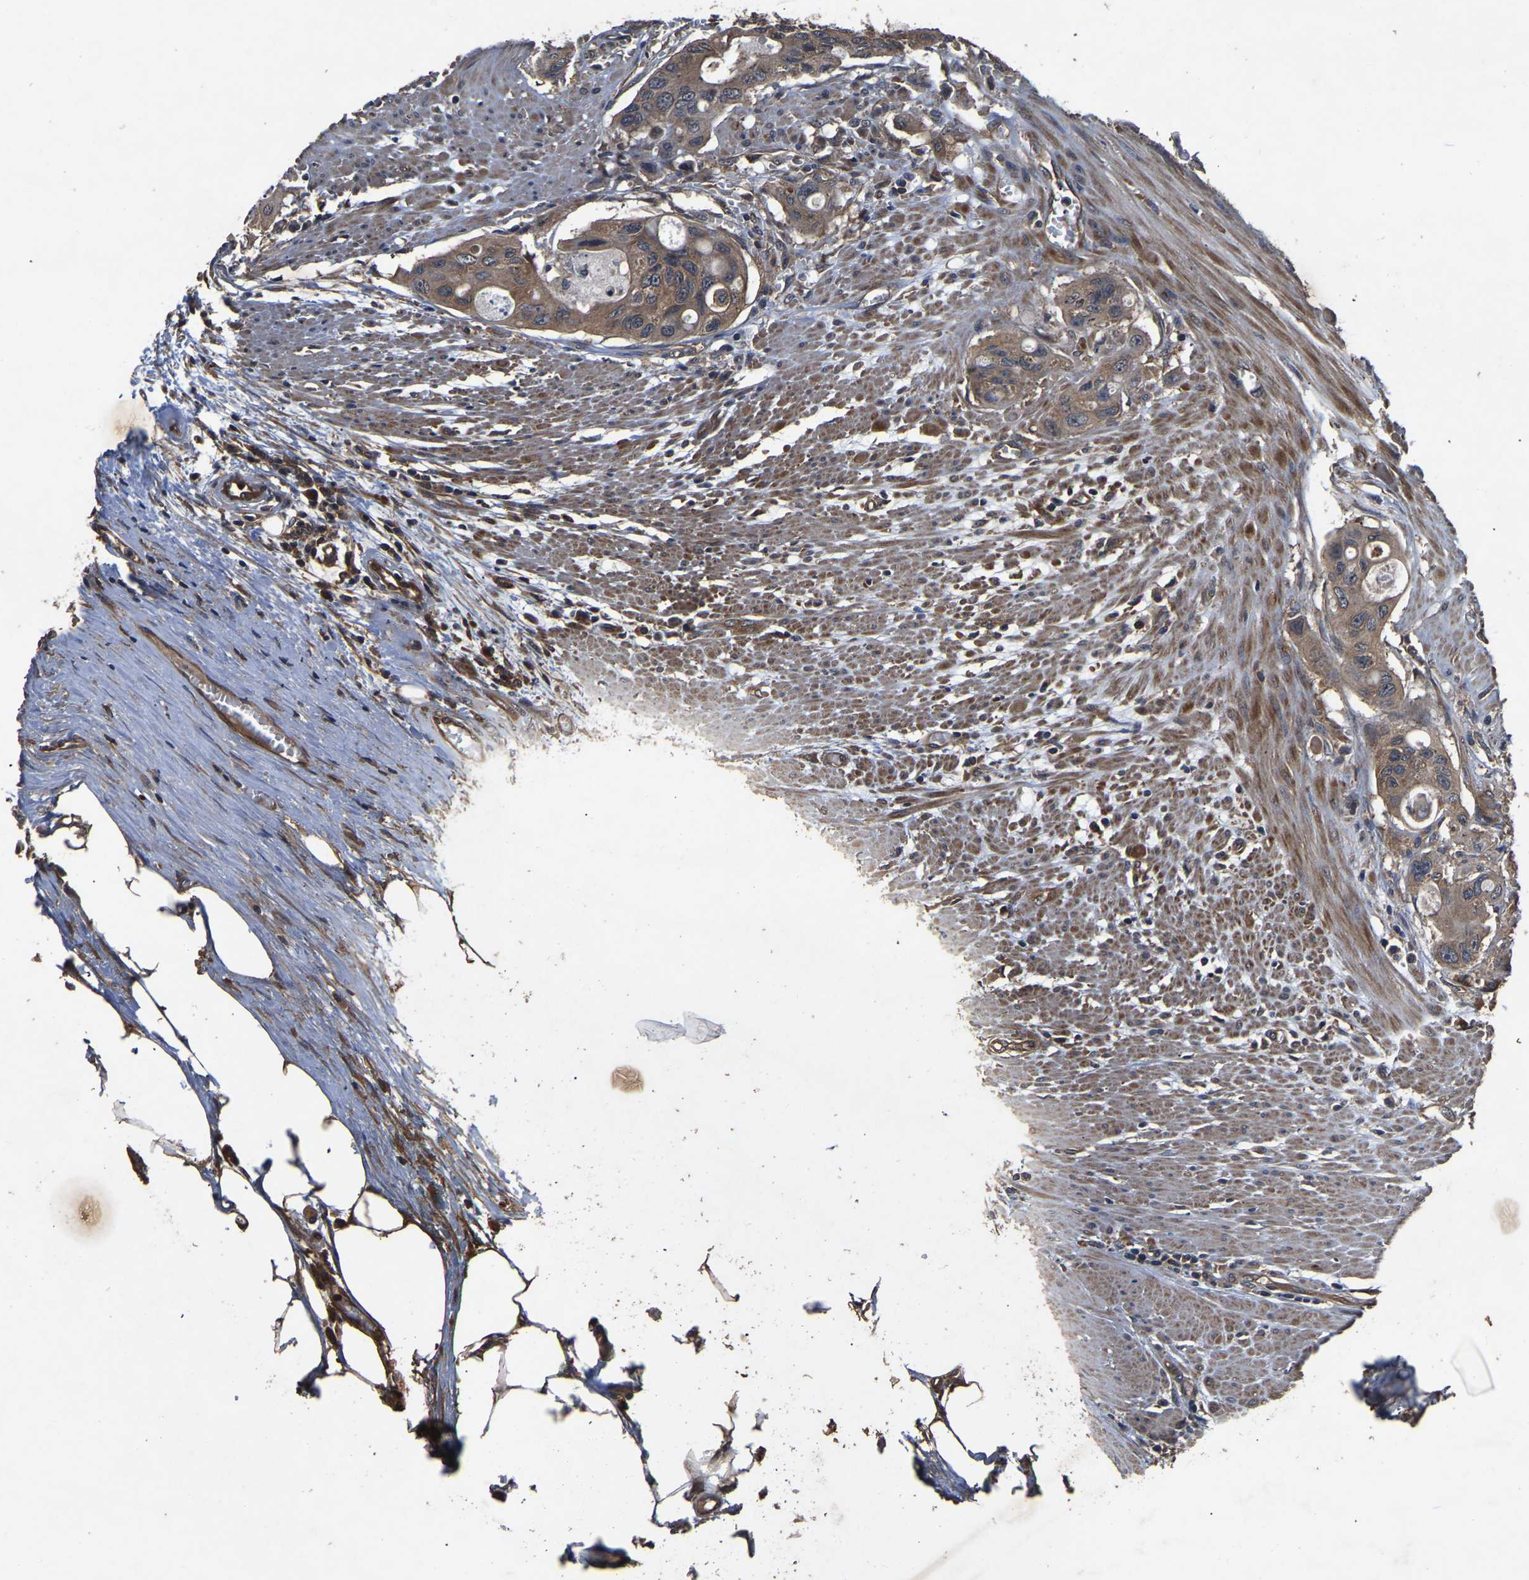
{"staining": {"intensity": "moderate", "quantity": ">75%", "location": "cytoplasmic/membranous"}, "tissue": "colorectal cancer", "cell_type": "Tumor cells", "image_type": "cancer", "snomed": [{"axis": "morphology", "description": "Adenocarcinoma, NOS"}, {"axis": "topography", "description": "Colon"}], "caption": "High-power microscopy captured an immunohistochemistry (IHC) photomicrograph of colorectal adenocarcinoma, revealing moderate cytoplasmic/membranous positivity in about >75% of tumor cells.", "gene": "CRYZL1", "patient": {"sex": "female", "age": 57}}